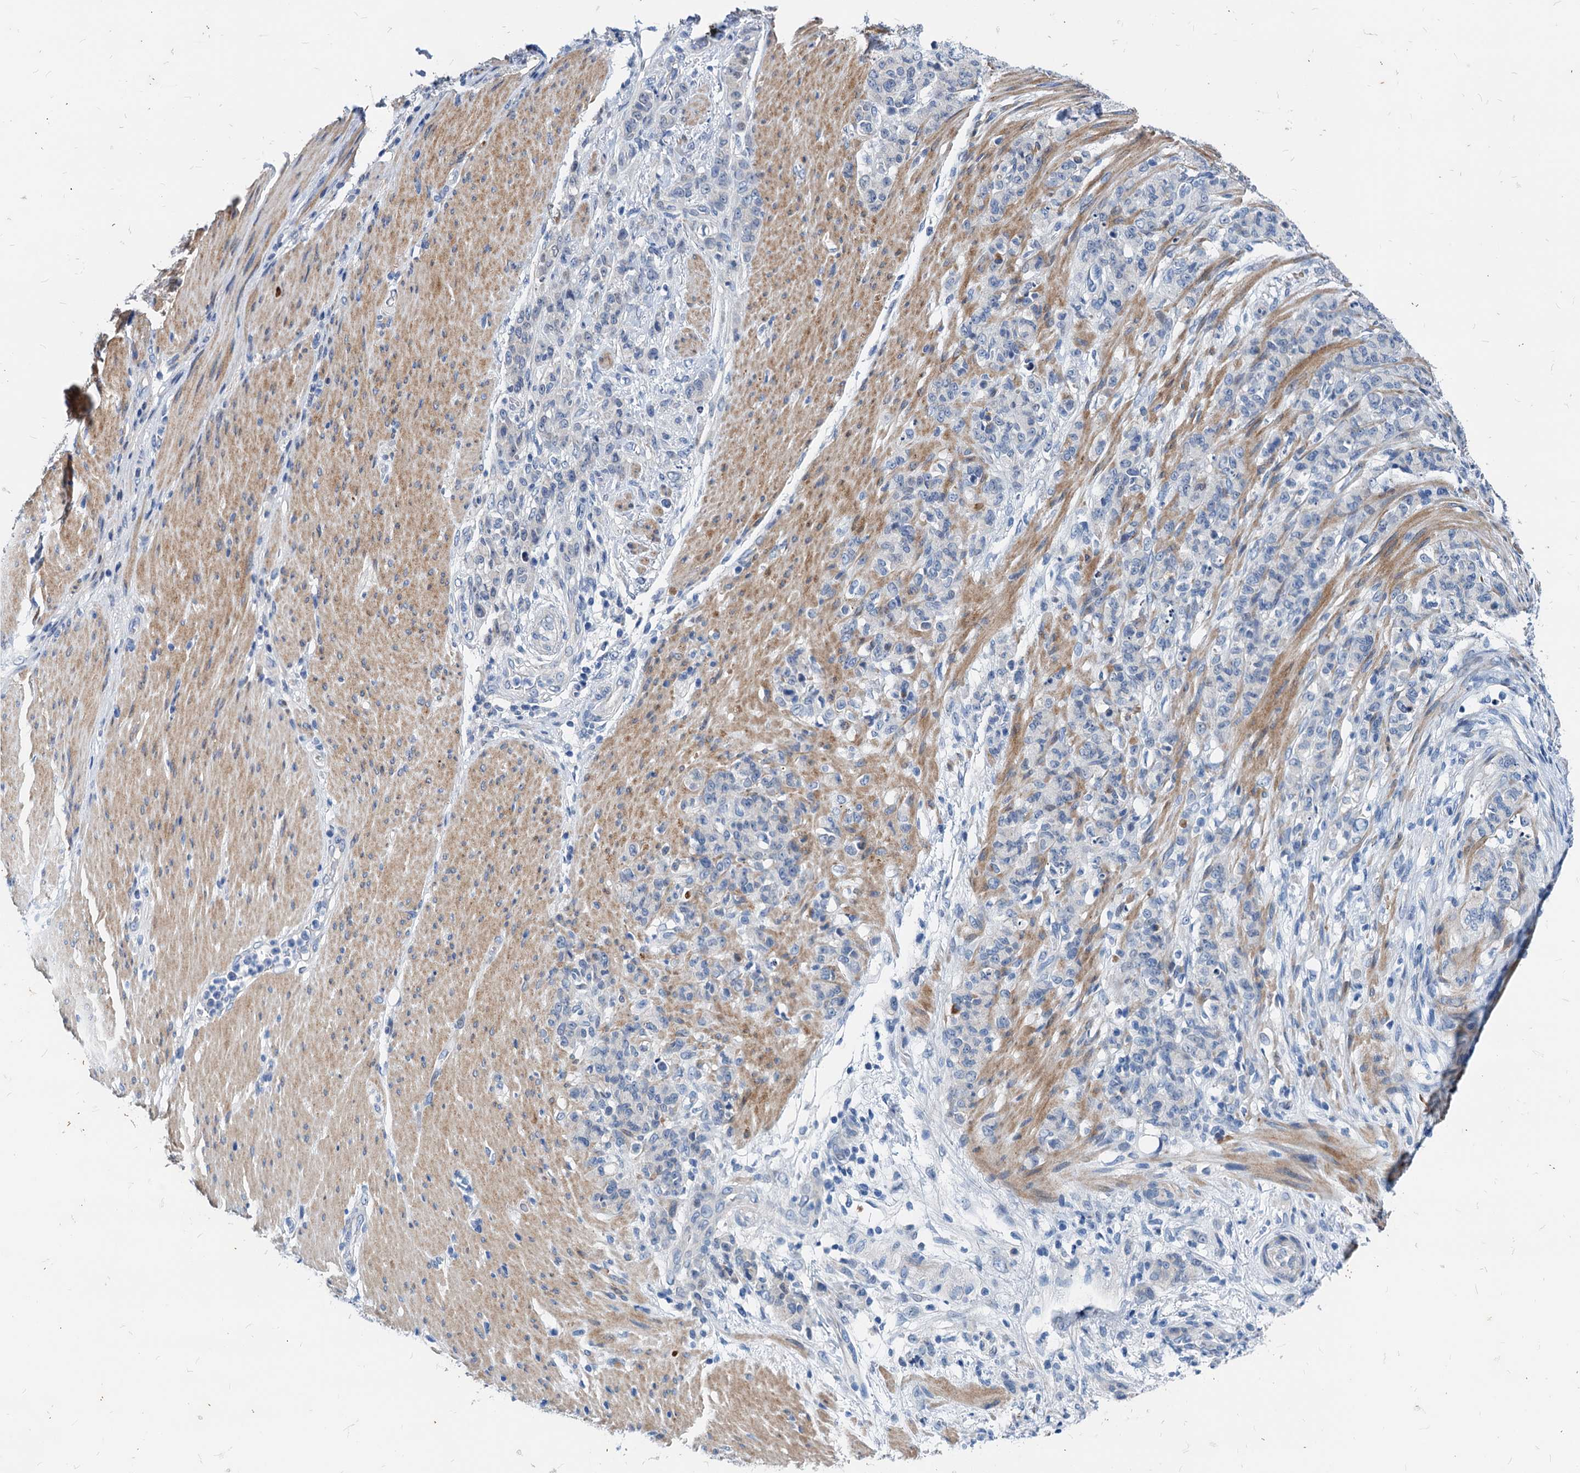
{"staining": {"intensity": "negative", "quantity": "none", "location": "none"}, "tissue": "stomach cancer", "cell_type": "Tumor cells", "image_type": "cancer", "snomed": [{"axis": "morphology", "description": "Adenocarcinoma, NOS"}, {"axis": "topography", "description": "Stomach"}], "caption": "Protein analysis of stomach cancer (adenocarcinoma) reveals no significant expression in tumor cells.", "gene": "HSF2", "patient": {"sex": "female", "age": 79}}